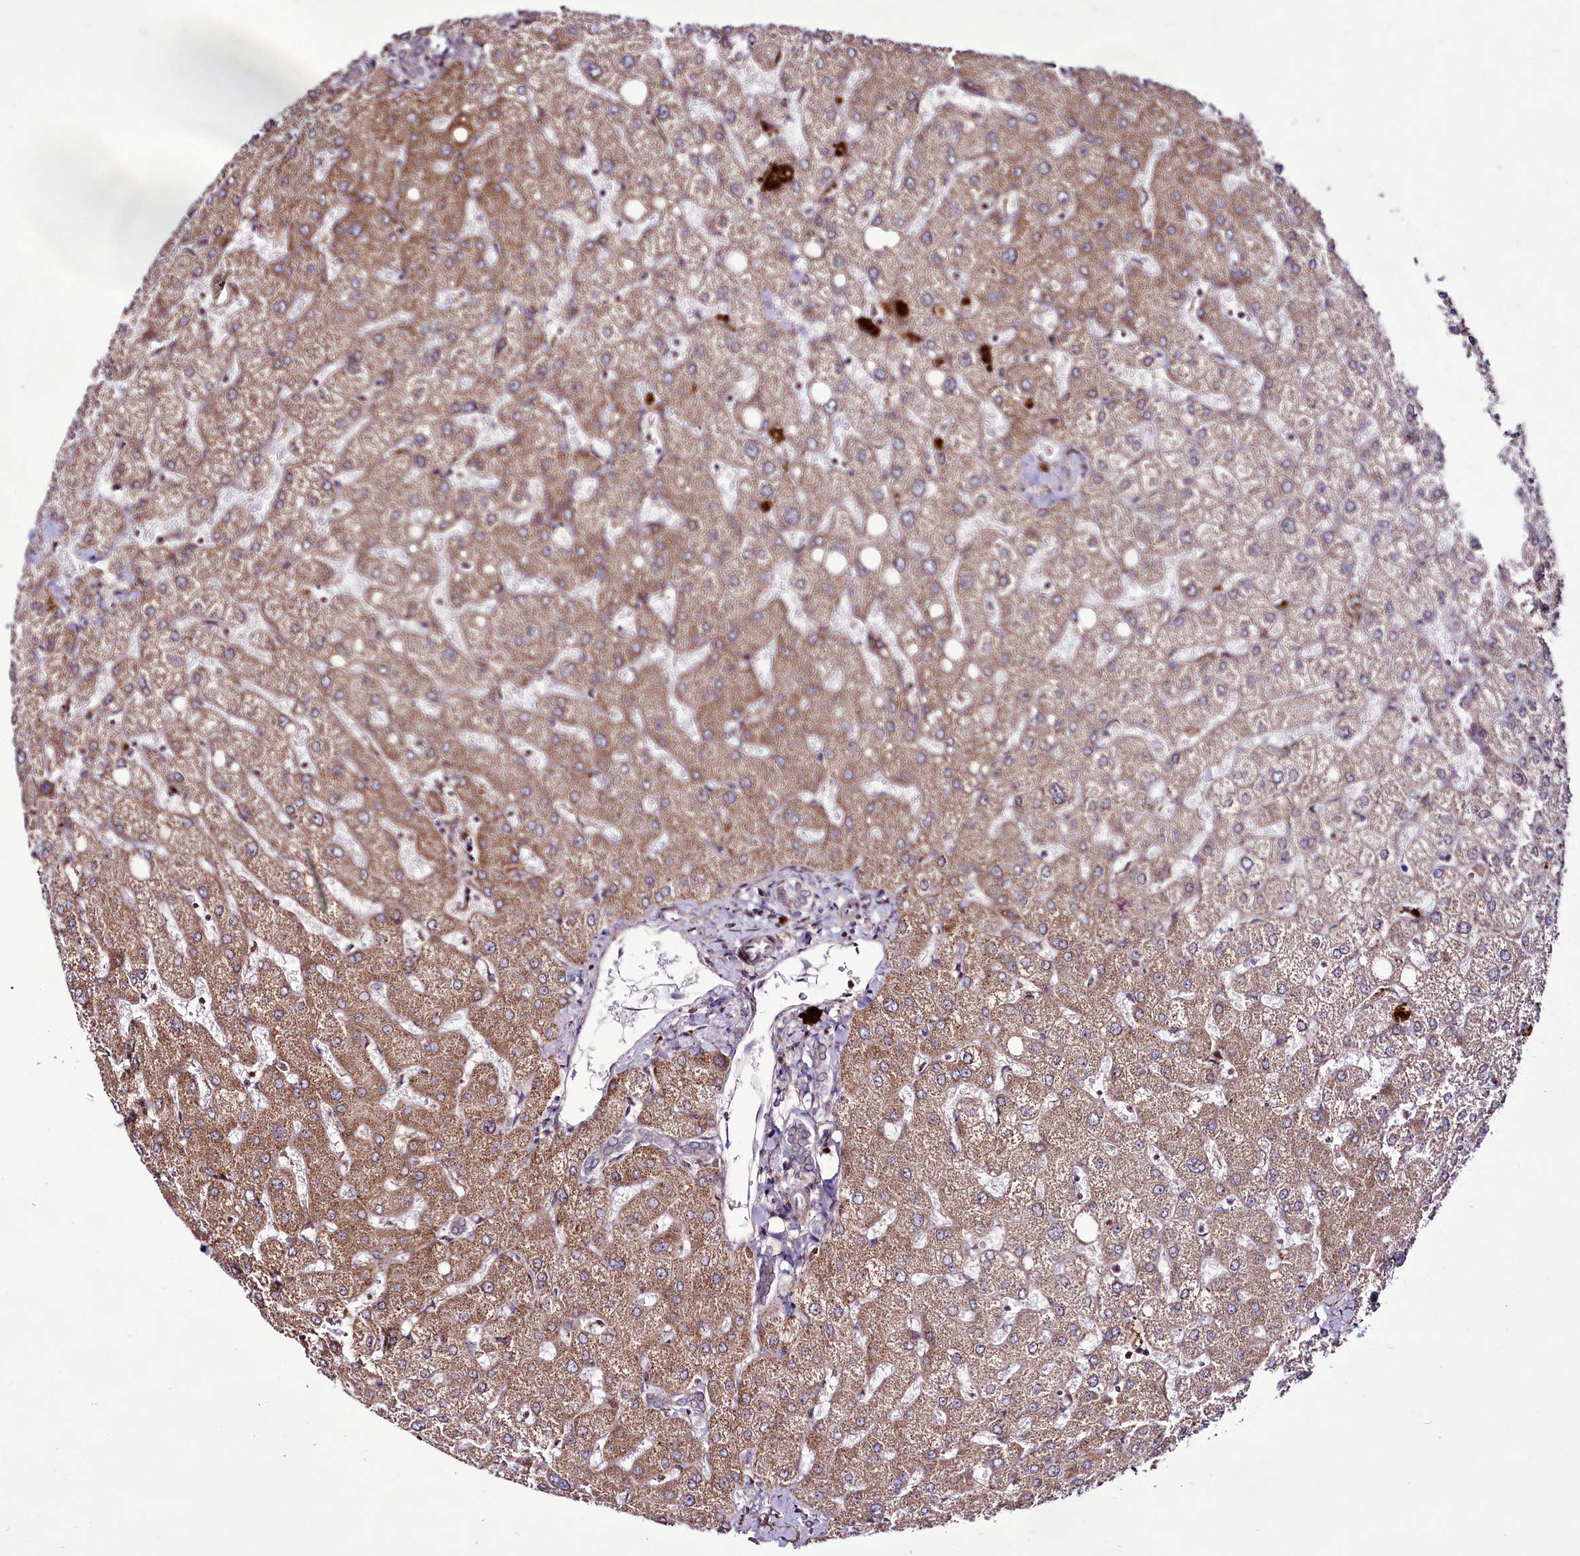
{"staining": {"intensity": "negative", "quantity": "none", "location": "none"}, "tissue": "liver", "cell_type": "Cholangiocytes", "image_type": "normal", "snomed": [{"axis": "morphology", "description": "Normal tissue, NOS"}, {"axis": "topography", "description": "Liver"}], "caption": "High power microscopy image of an IHC histopathology image of benign liver, revealing no significant positivity in cholangiocytes.", "gene": "RSBN1", "patient": {"sex": "female", "age": 54}}